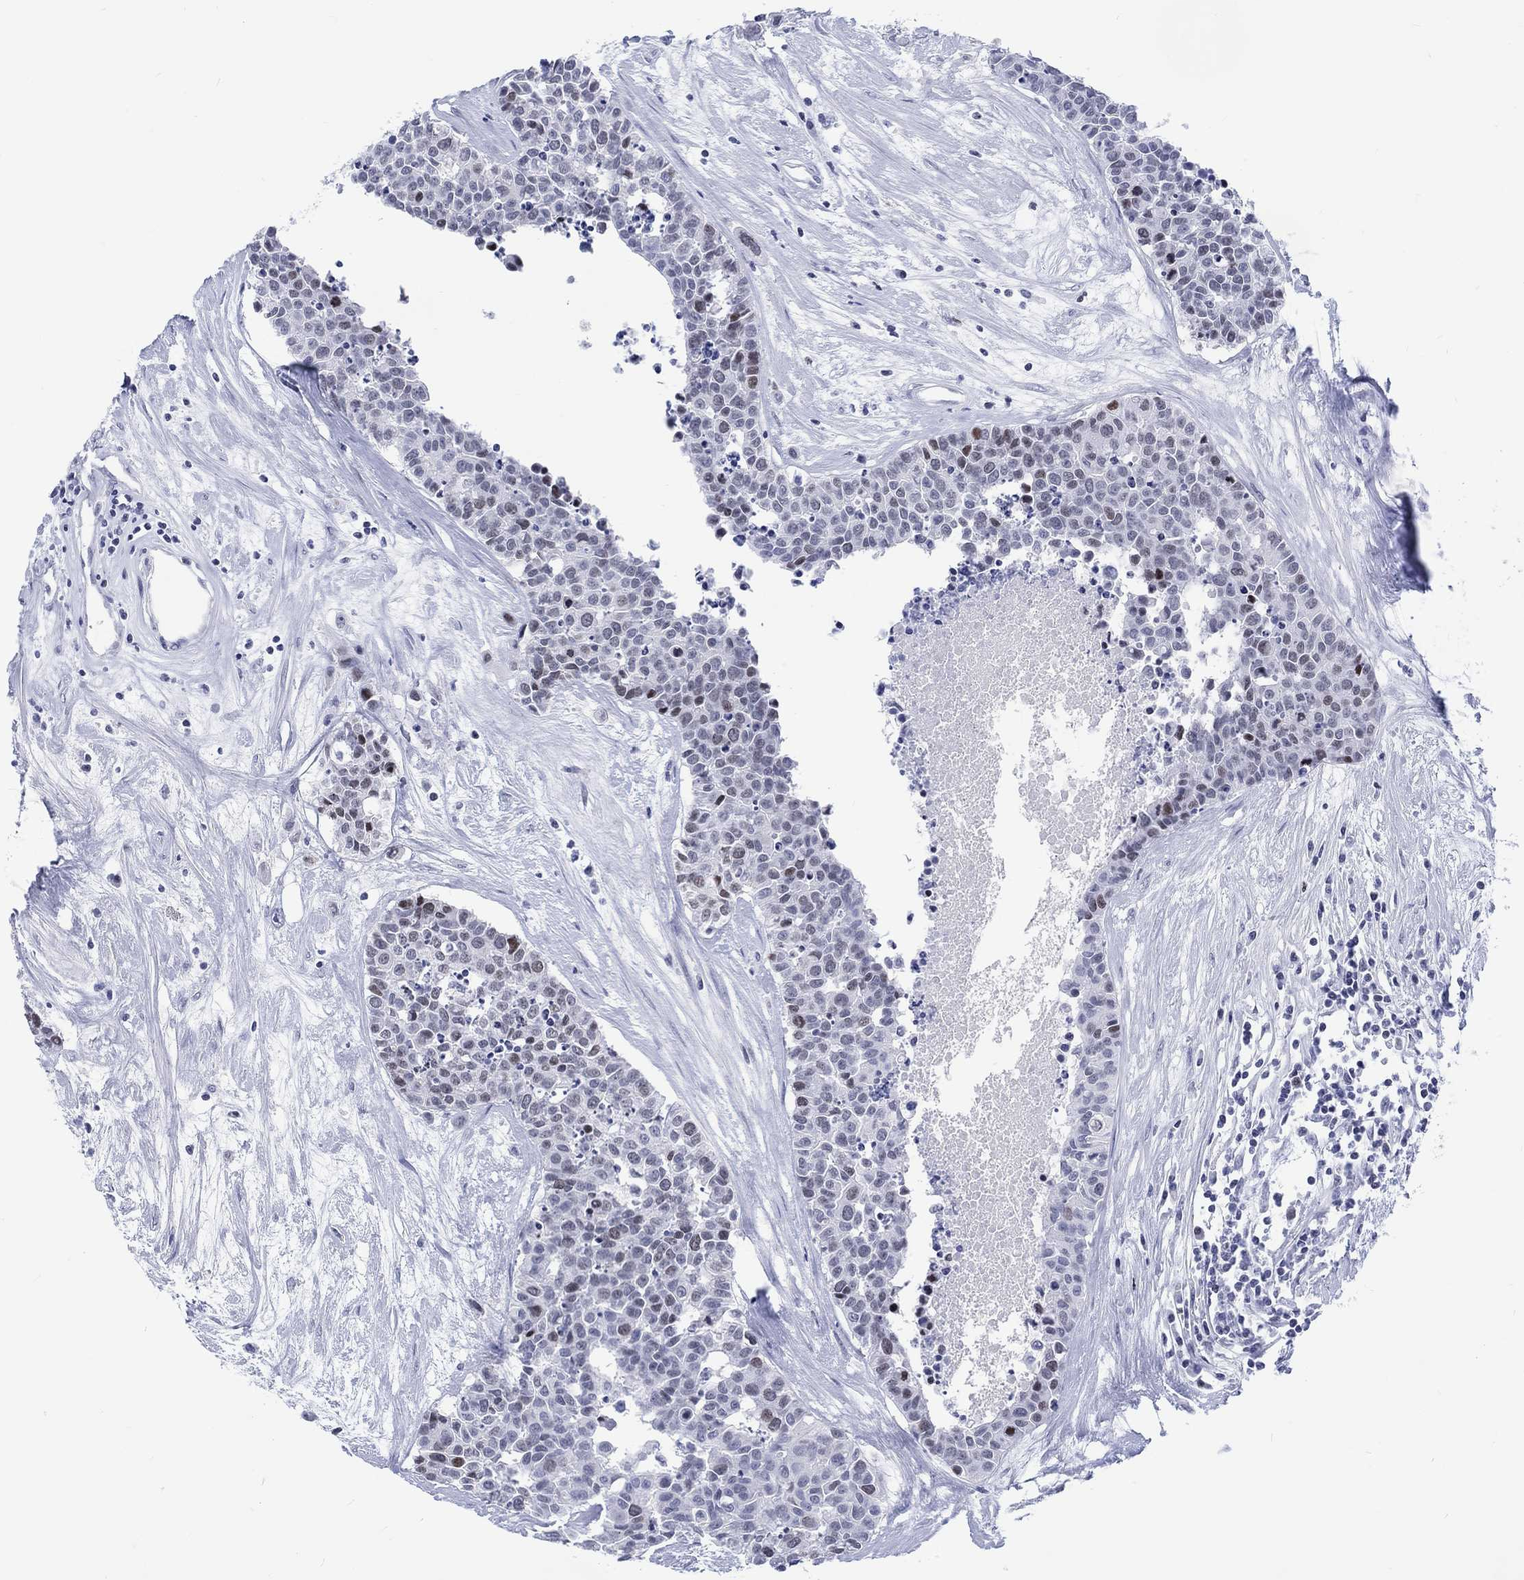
{"staining": {"intensity": "moderate", "quantity": "<25%", "location": "nuclear"}, "tissue": "carcinoid", "cell_type": "Tumor cells", "image_type": "cancer", "snomed": [{"axis": "morphology", "description": "Carcinoid, malignant, NOS"}, {"axis": "topography", "description": "Colon"}], "caption": "There is low levels of moderate nuclear positivity in tumor cells of carcinoid (malignant), as demonstrated by immunohistochemical staining (brown color).", "gene": "CDCA2", "patient": {"sex": "male", "age": 81}}